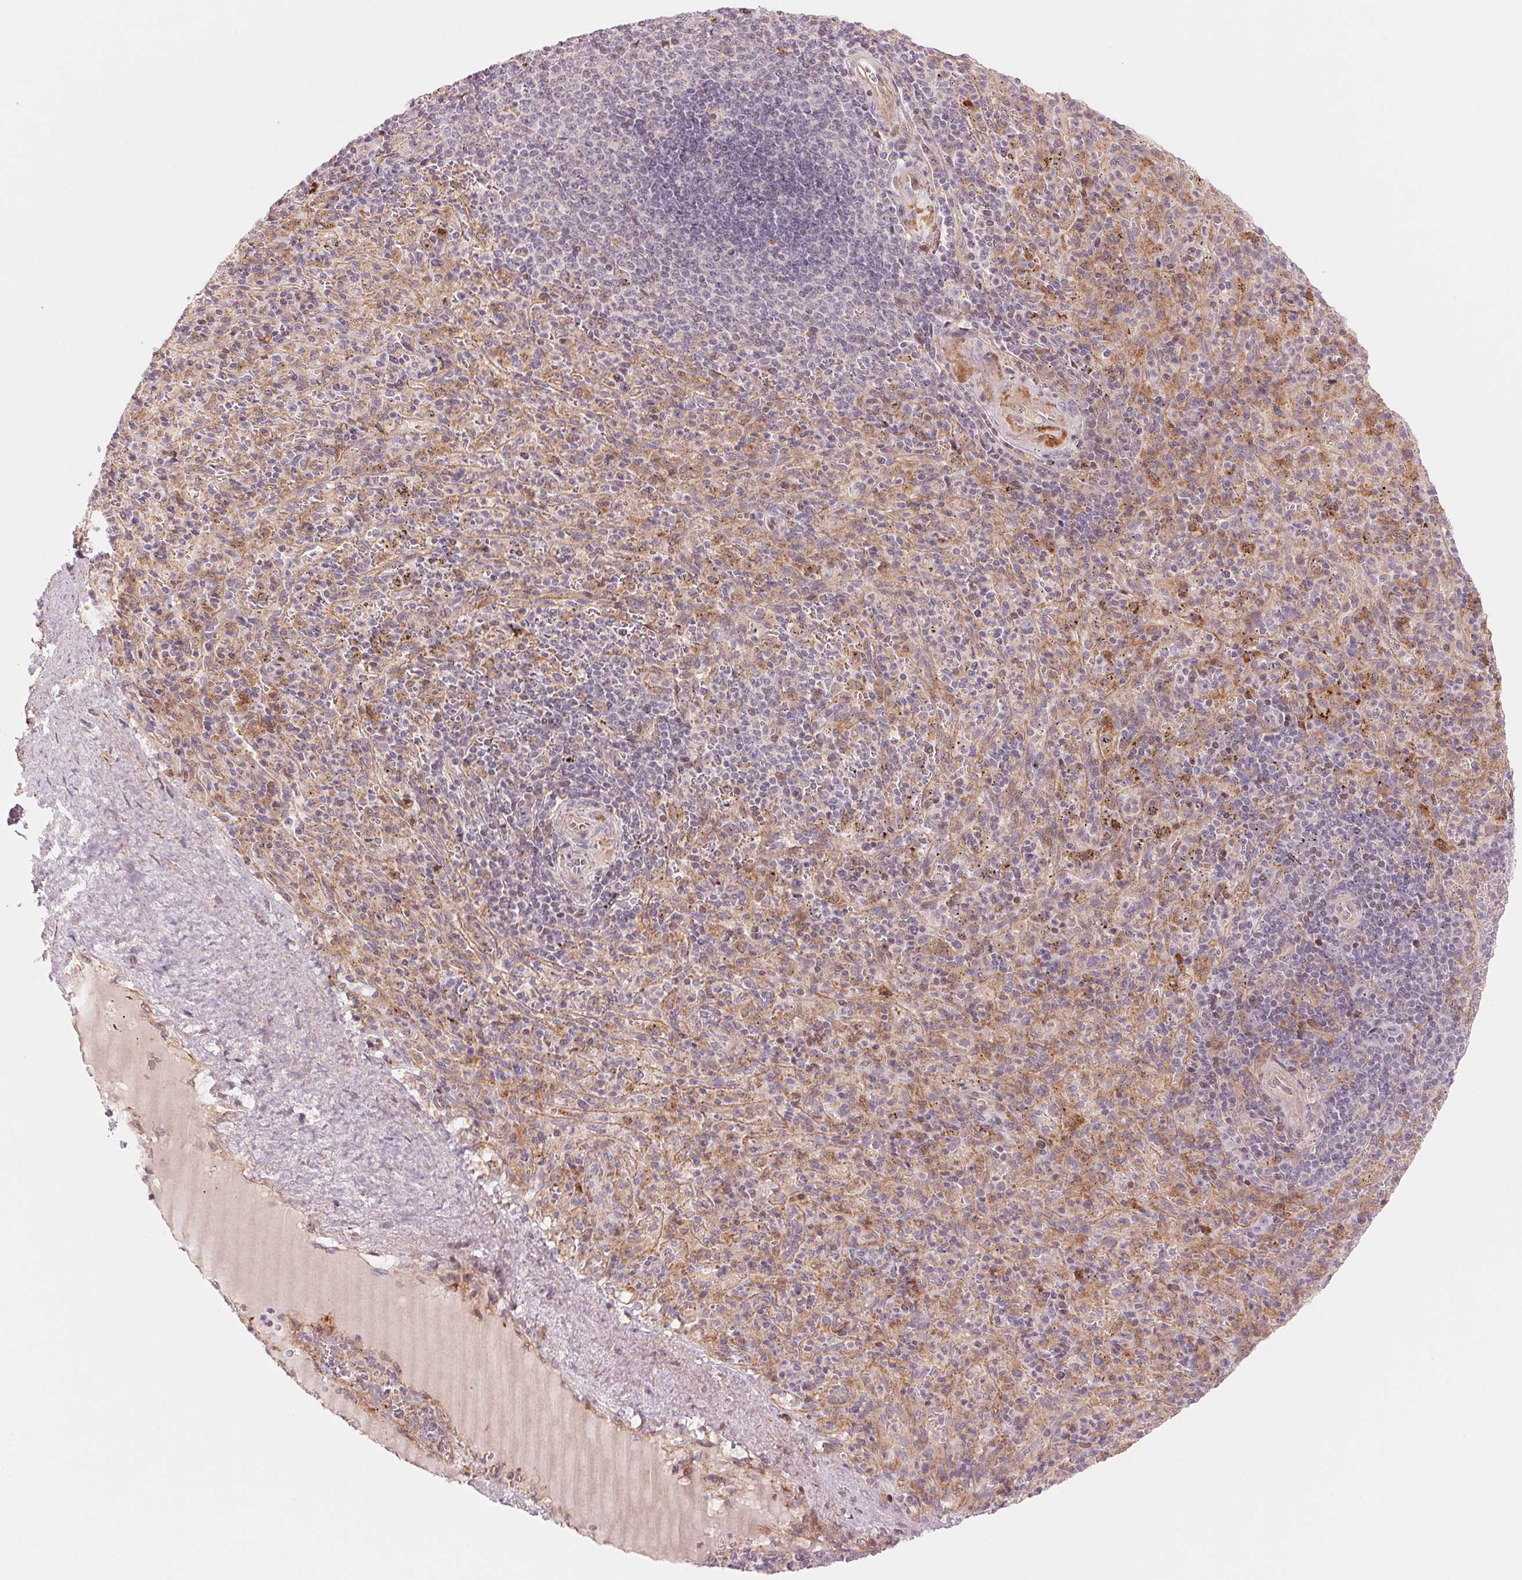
{"staining": {"intensity": "weak", "quantity": "<25%", "location": "cytoplasmic/membranous"}, "tissue": "spleen", "cell_type": "Cells in red pulp", "image_type": "normal", "snomed": [{"axis": "morphology", "description": "Normal tissue, NOS"}, {"axis": "topography", "description": "Spleen"}], "caption": "Immunohistochemical staining of normal spleen exhibits no significant staining in cells in red pulp. (Immunohistochemistry, brightfield microscopy, high magnification).", "gene": "SLC17A4", "patient": {"sex": "male", "age": 57}}